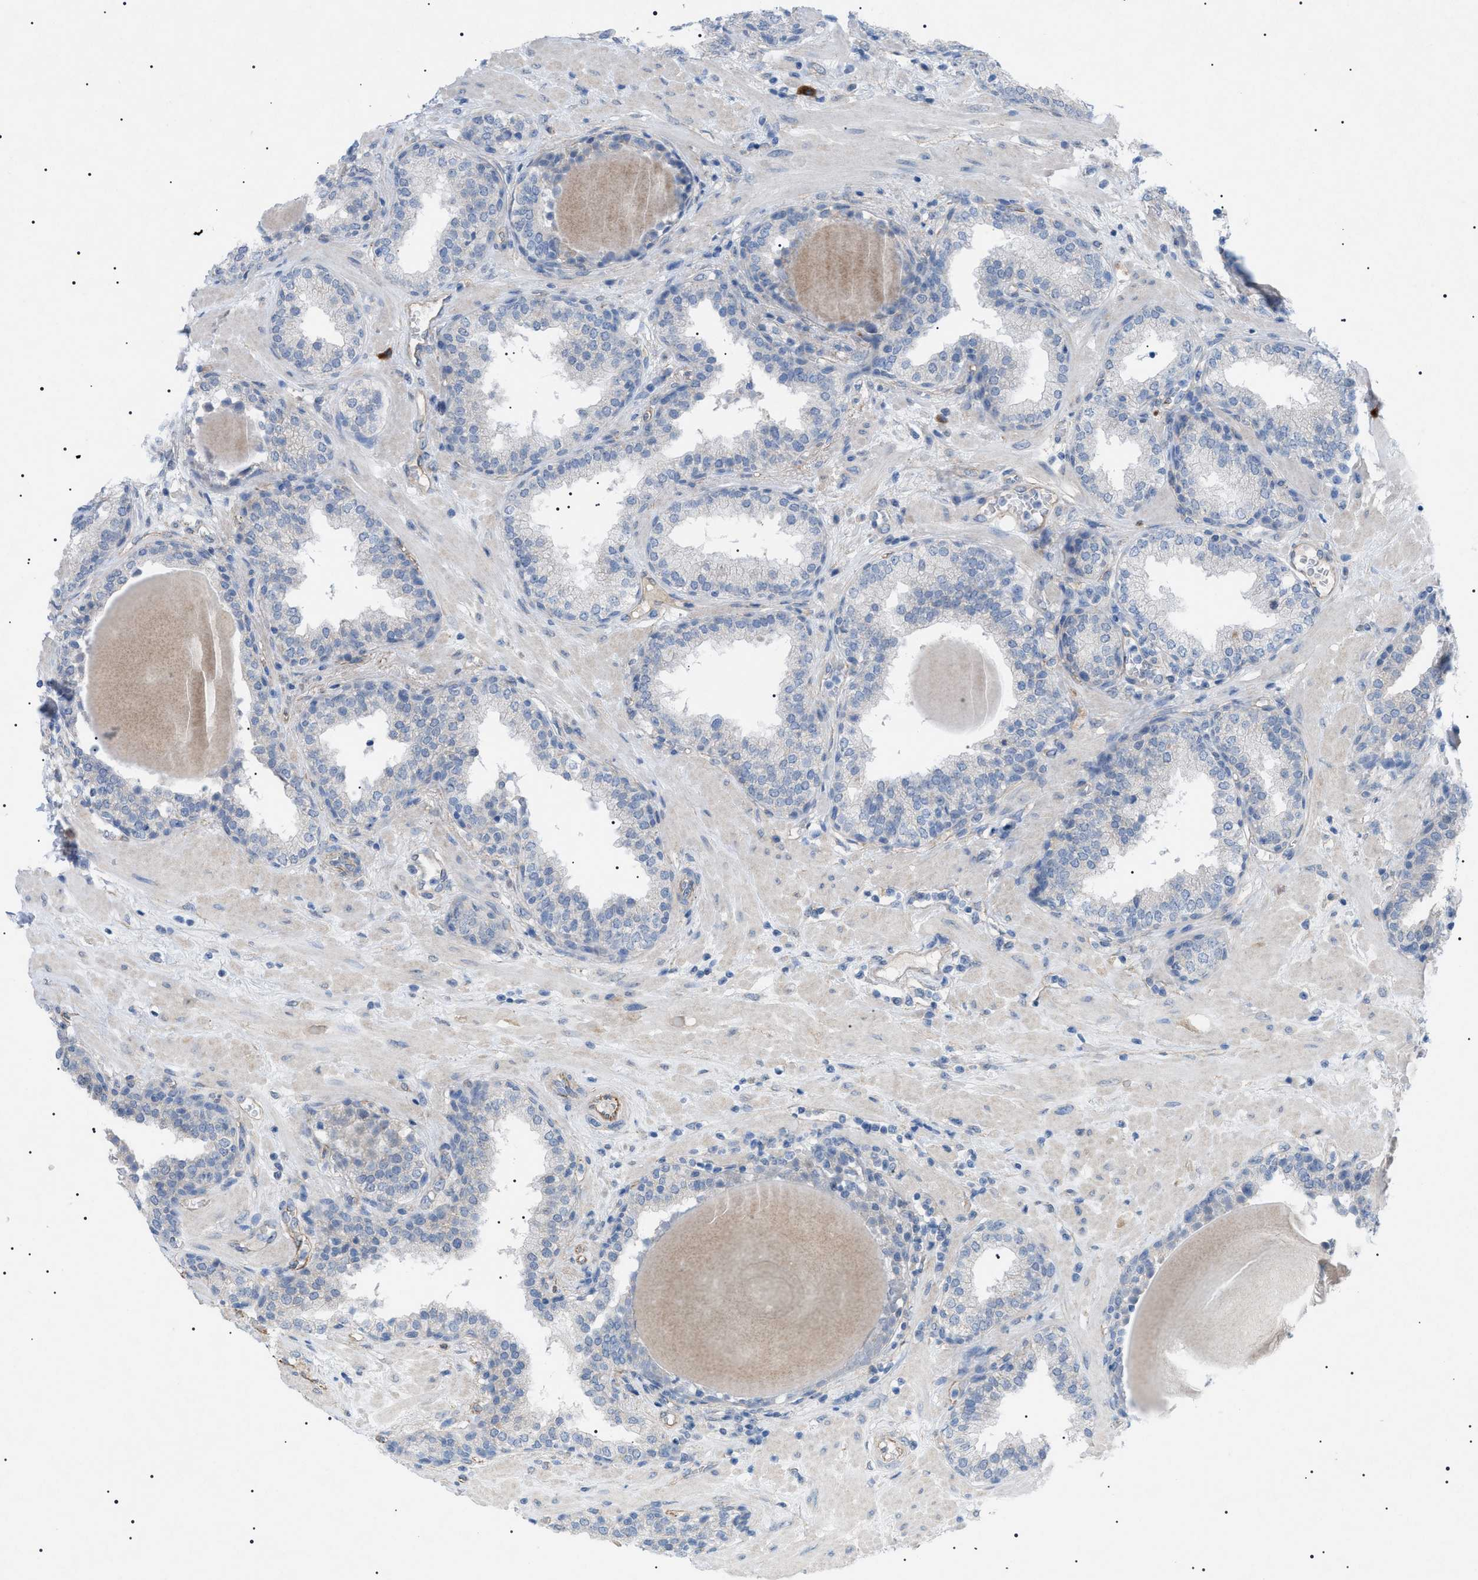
{"staining": {"intensity": "negative", "quantity": "none", "location": "none"}, "tissue": "prostate", "cell_type": "Glandular cells", "image_type": "normal", "snomed": [{"axis": "morphology", "description": "Normal tissue, NOS"}, {"axis": "topography", "description": "Prostate"}], "caption": "Human prostate stained for a protein using IHC exhibits no staining in glandular cells.", "gene": "ADAMTS1", "patient": {"sex": "male", "age": 51}}